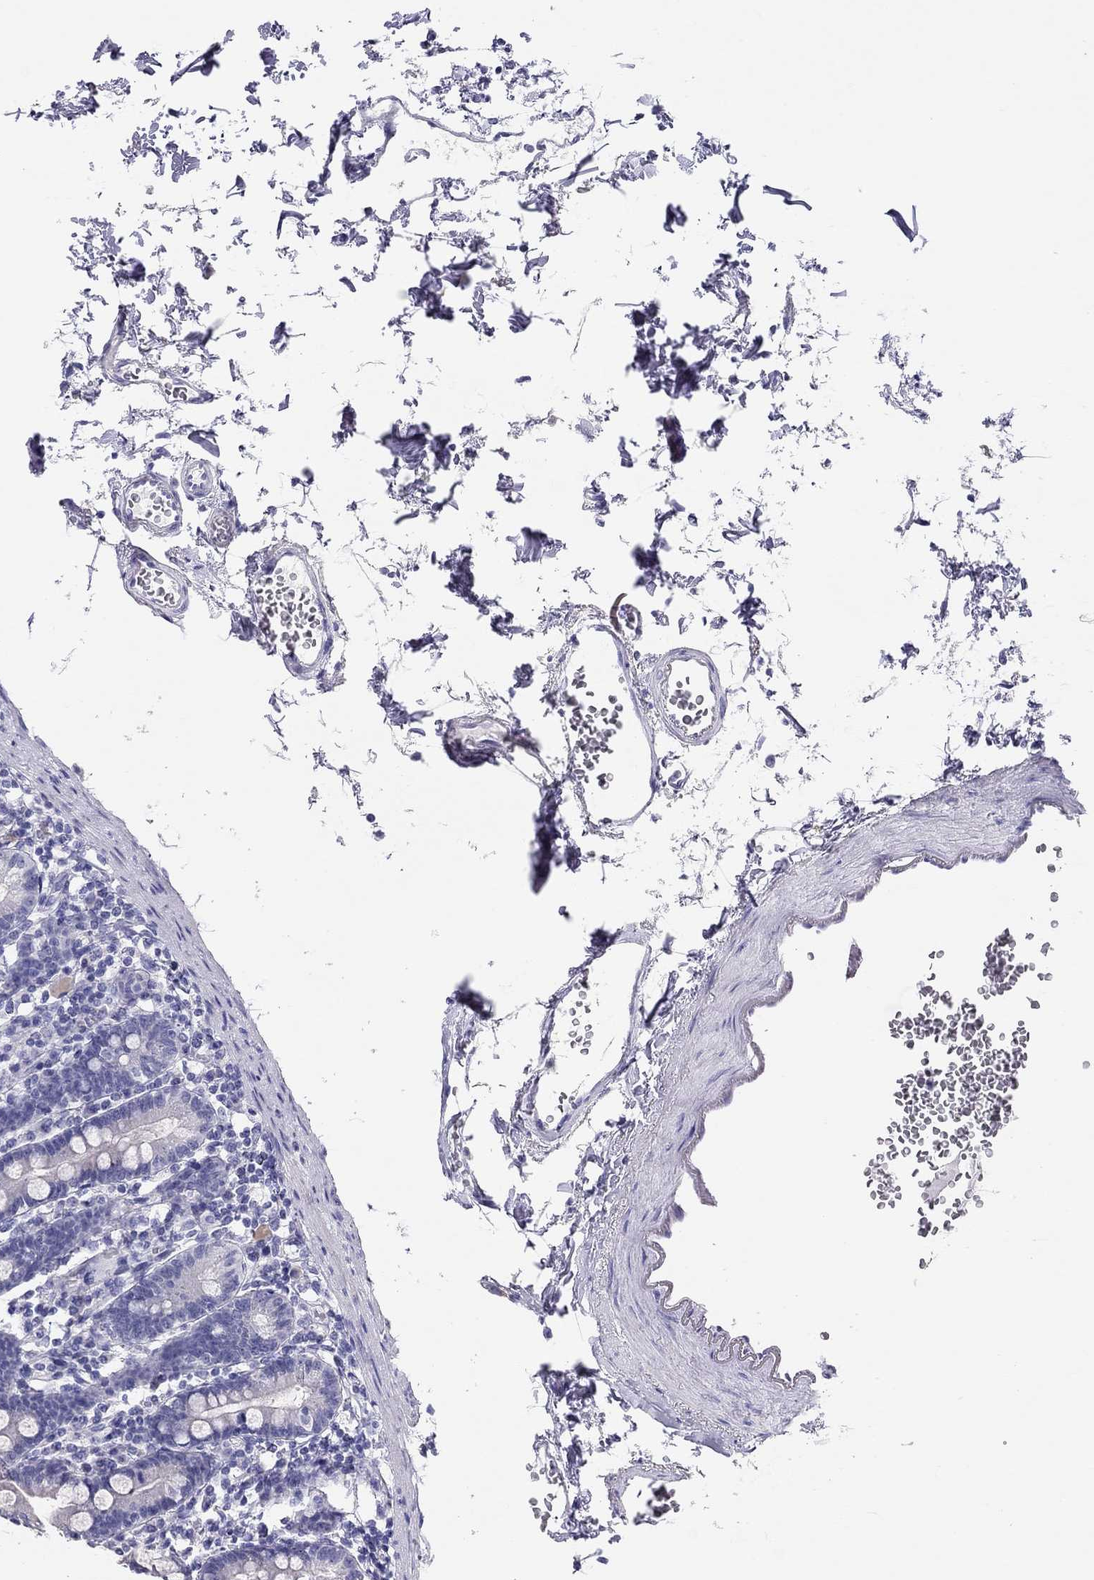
{"staining": {"intensity": "negative", "quantity": "none", "location": "none"}, "tissue": "duodenum", "cell_type": "Glandular cells", "image_type": "normal", "snomed": [{"axis": "morphology", "description": "Normal tissue, NOS"}, {"axis": "topography", "description": "Duodenum"}], "caption": "DAB immunohistochemical staining of normal duodenum reveals no significant expression in glandular cells.", "gene": "LRIT2", "patient": {"sex": "female", "age": 67}}